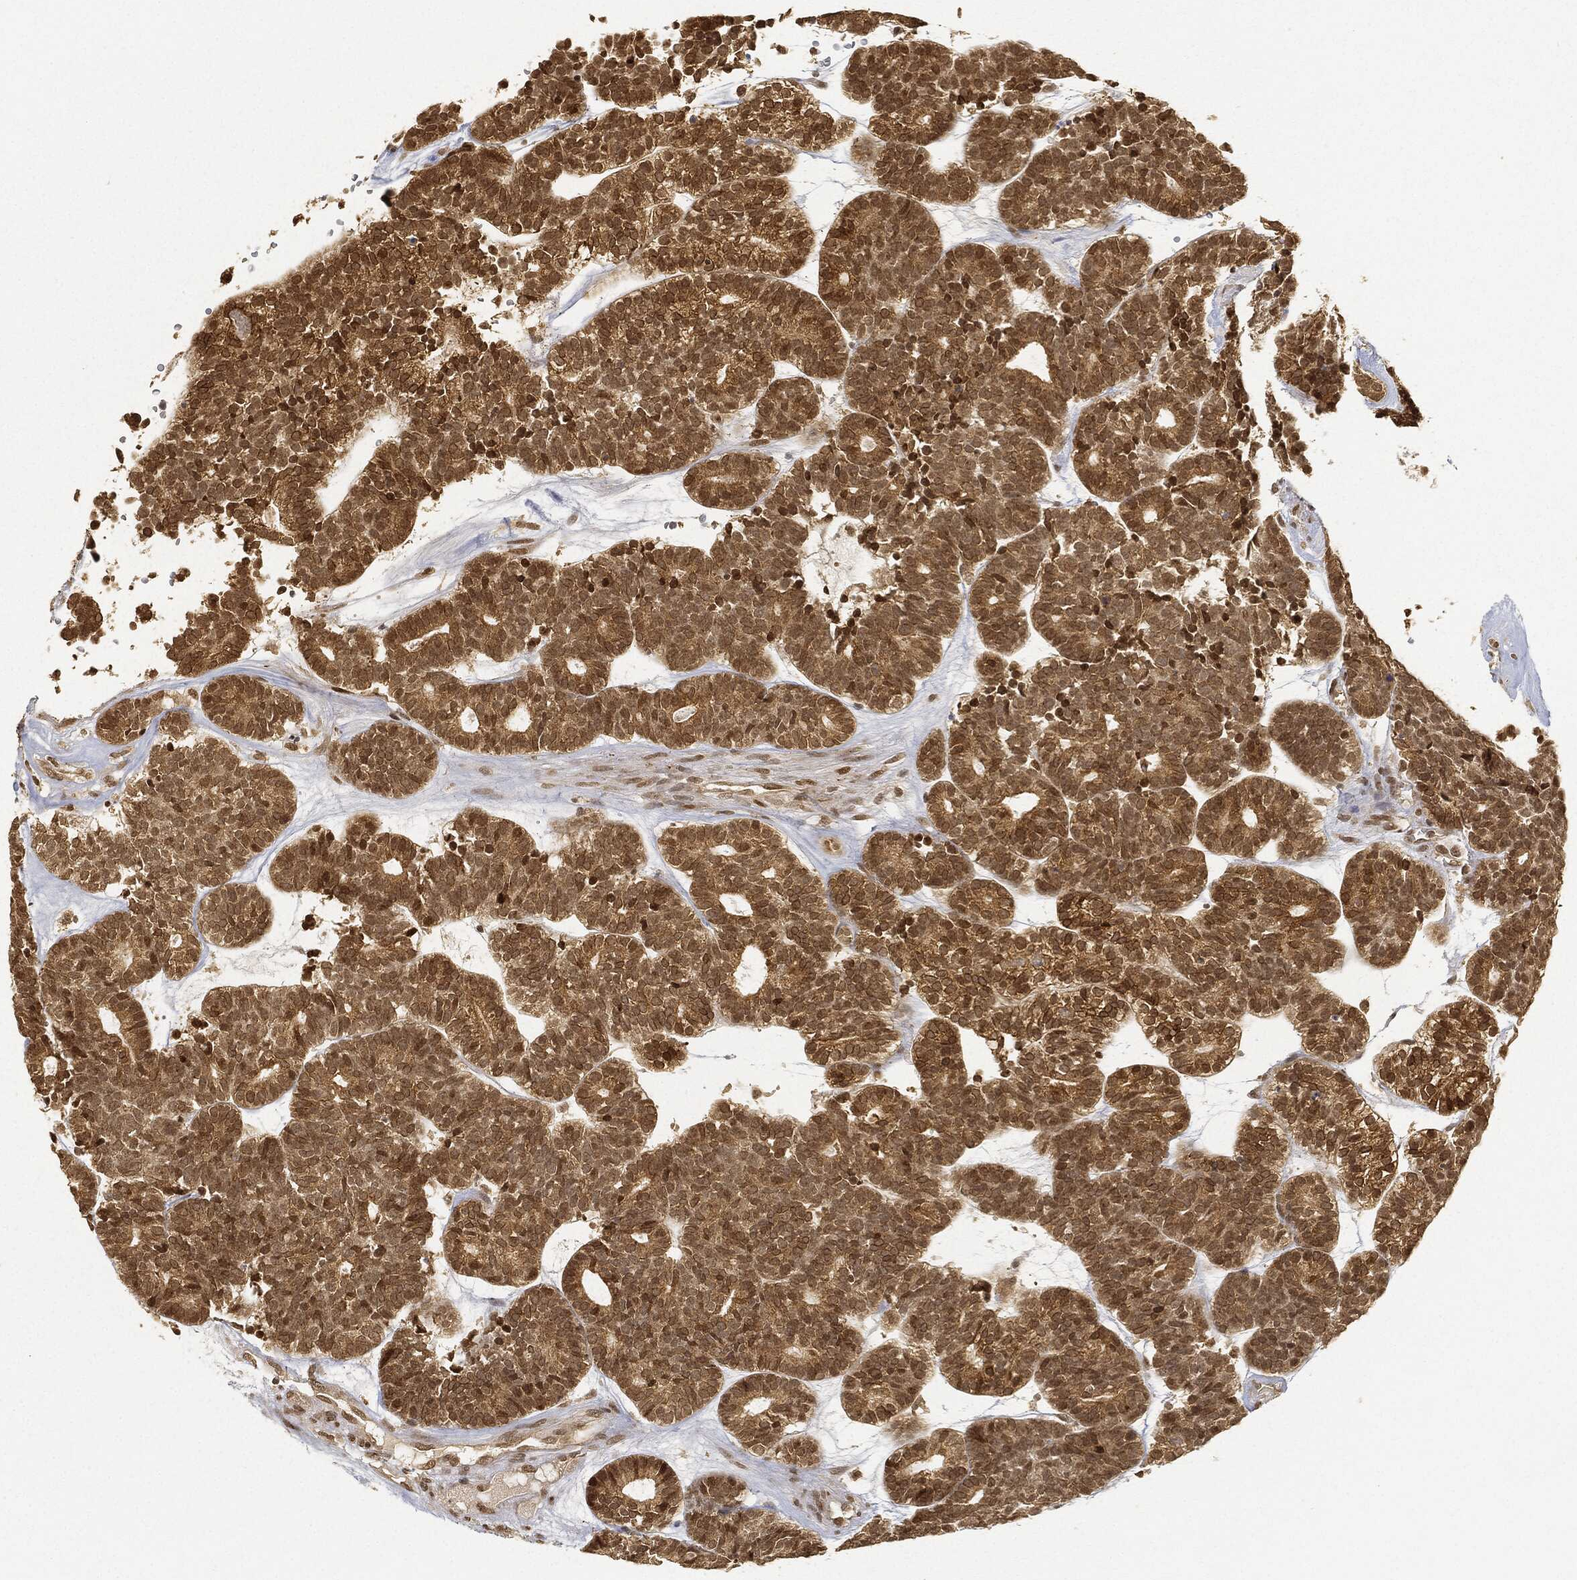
{"staining": {"intensity": "moderate", "quantity": ">75%", "location": "nuclear"}, "tissue": "head and neck cancer", "cell_type": "Tumor cells", "image_type": "cancer", "snomed": [{"axis": "morphology", "description": "Adenocarcinoma, NOS"}, {"axis": "topography", "description": "Head-Neck"}], "caption": "Brown immunohistochemical staining in head and neck cancer (adenocarcinoma) displays moderate nuclear positivity in approximately >75% of tumor cells. The protein is stained brown, and the nuclei are stained in blue (DAB IHC with brightfield microscopy, high magnification).", "gene": "CIB1", "patient": {"sex": "female", "age": 81}}